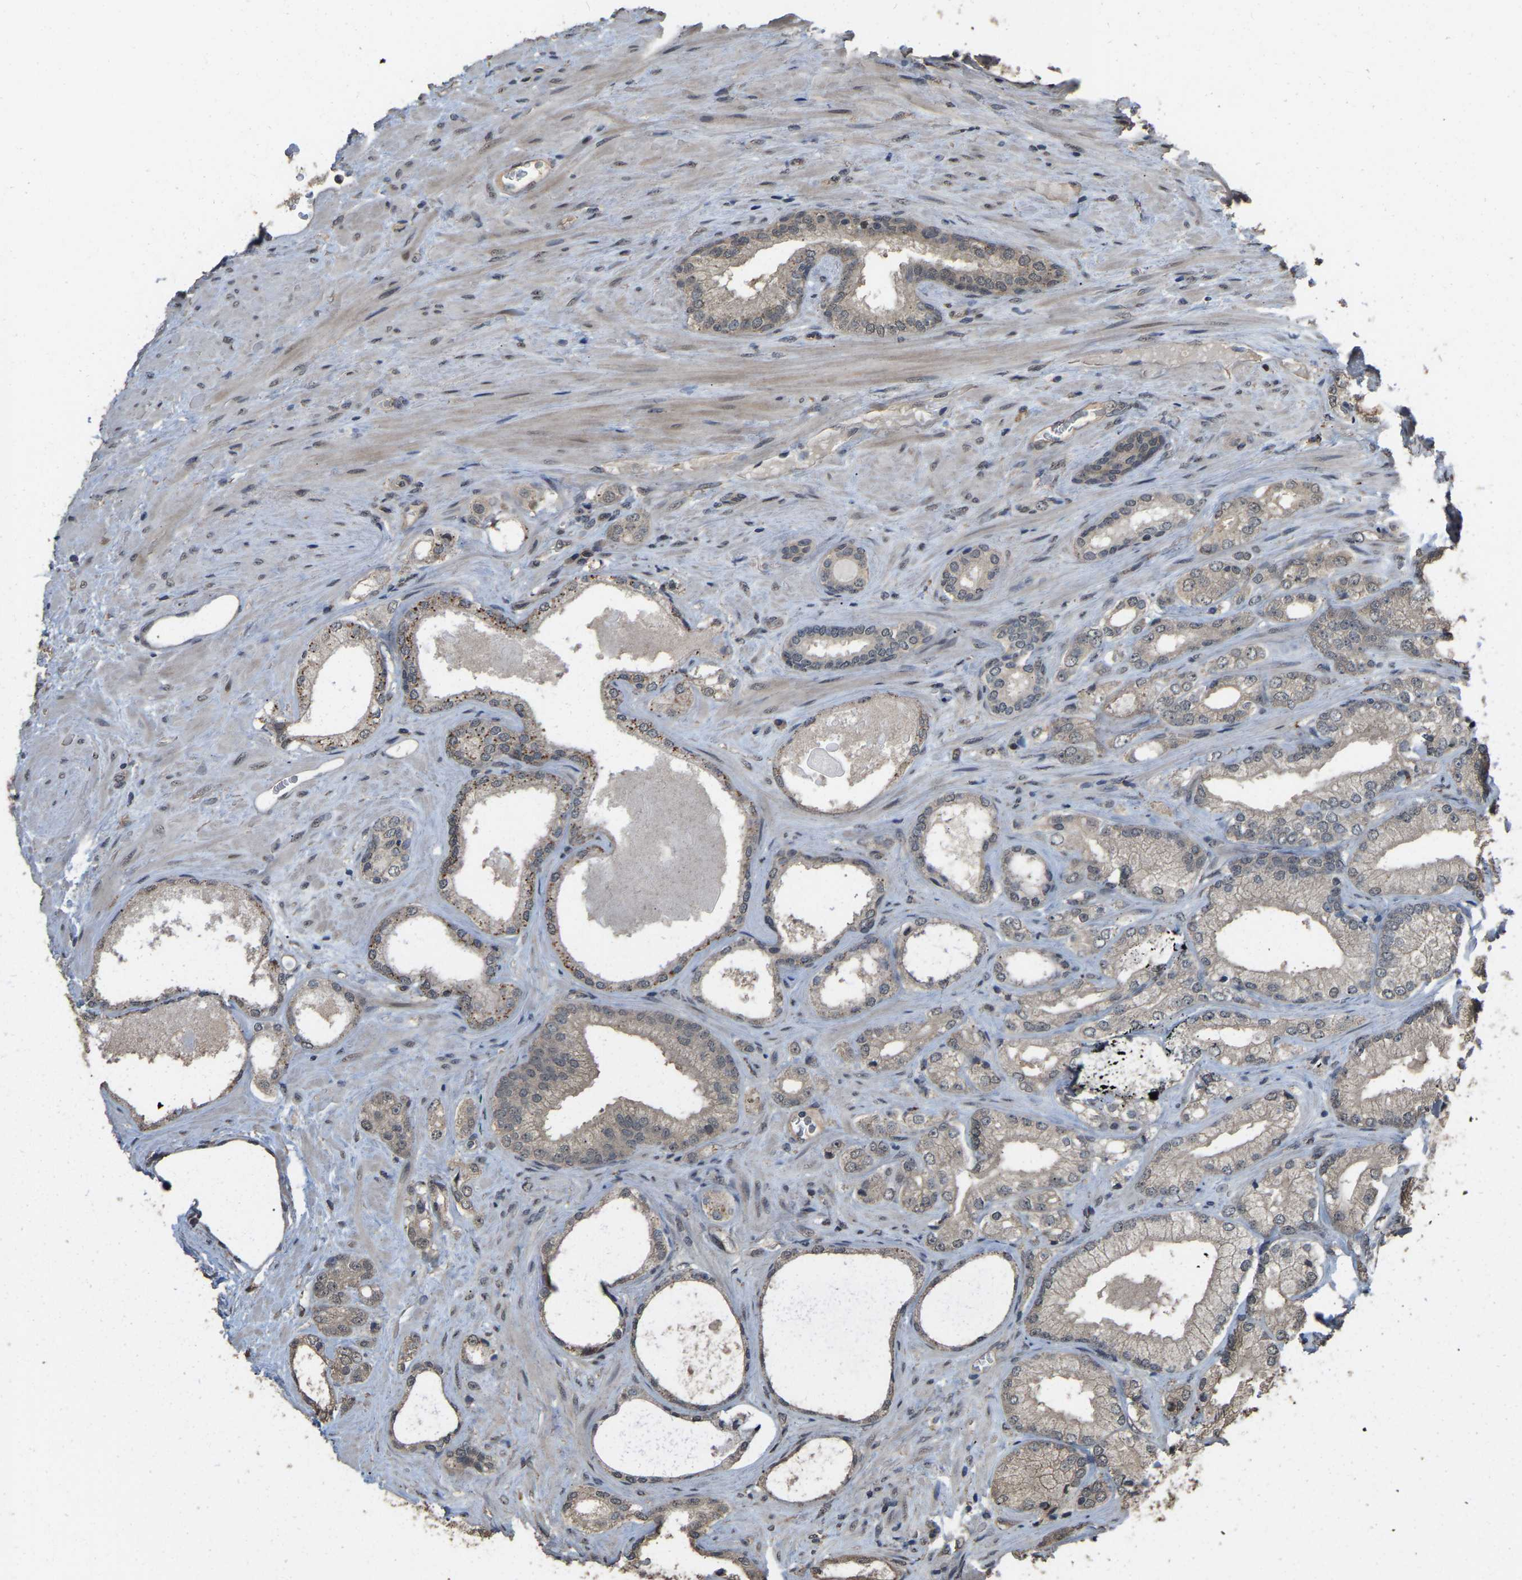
{"staining": {"intensity": "negative", "quantity": "none", "location": "none"}, "tissue": "prostate cancer", "cell_type": "Tumor cells", "image_type": "cancer", "snomed": [{"axis": "morphology", "description": "Adenocarcinoma, Low grade"}, {"axis": "topography", "description": "Prostate"}], "caption": "This photomicrograph is of prostate cancer (low-grade adenocarcinoma) stained with immunohistochemistry (IHC) to label a protein in brown with the nuclei are counter-stained blue. There is no expression in tumor cells.", "gene": "ARHGAP23", "patient": {"sex": "male", "age": 65}}